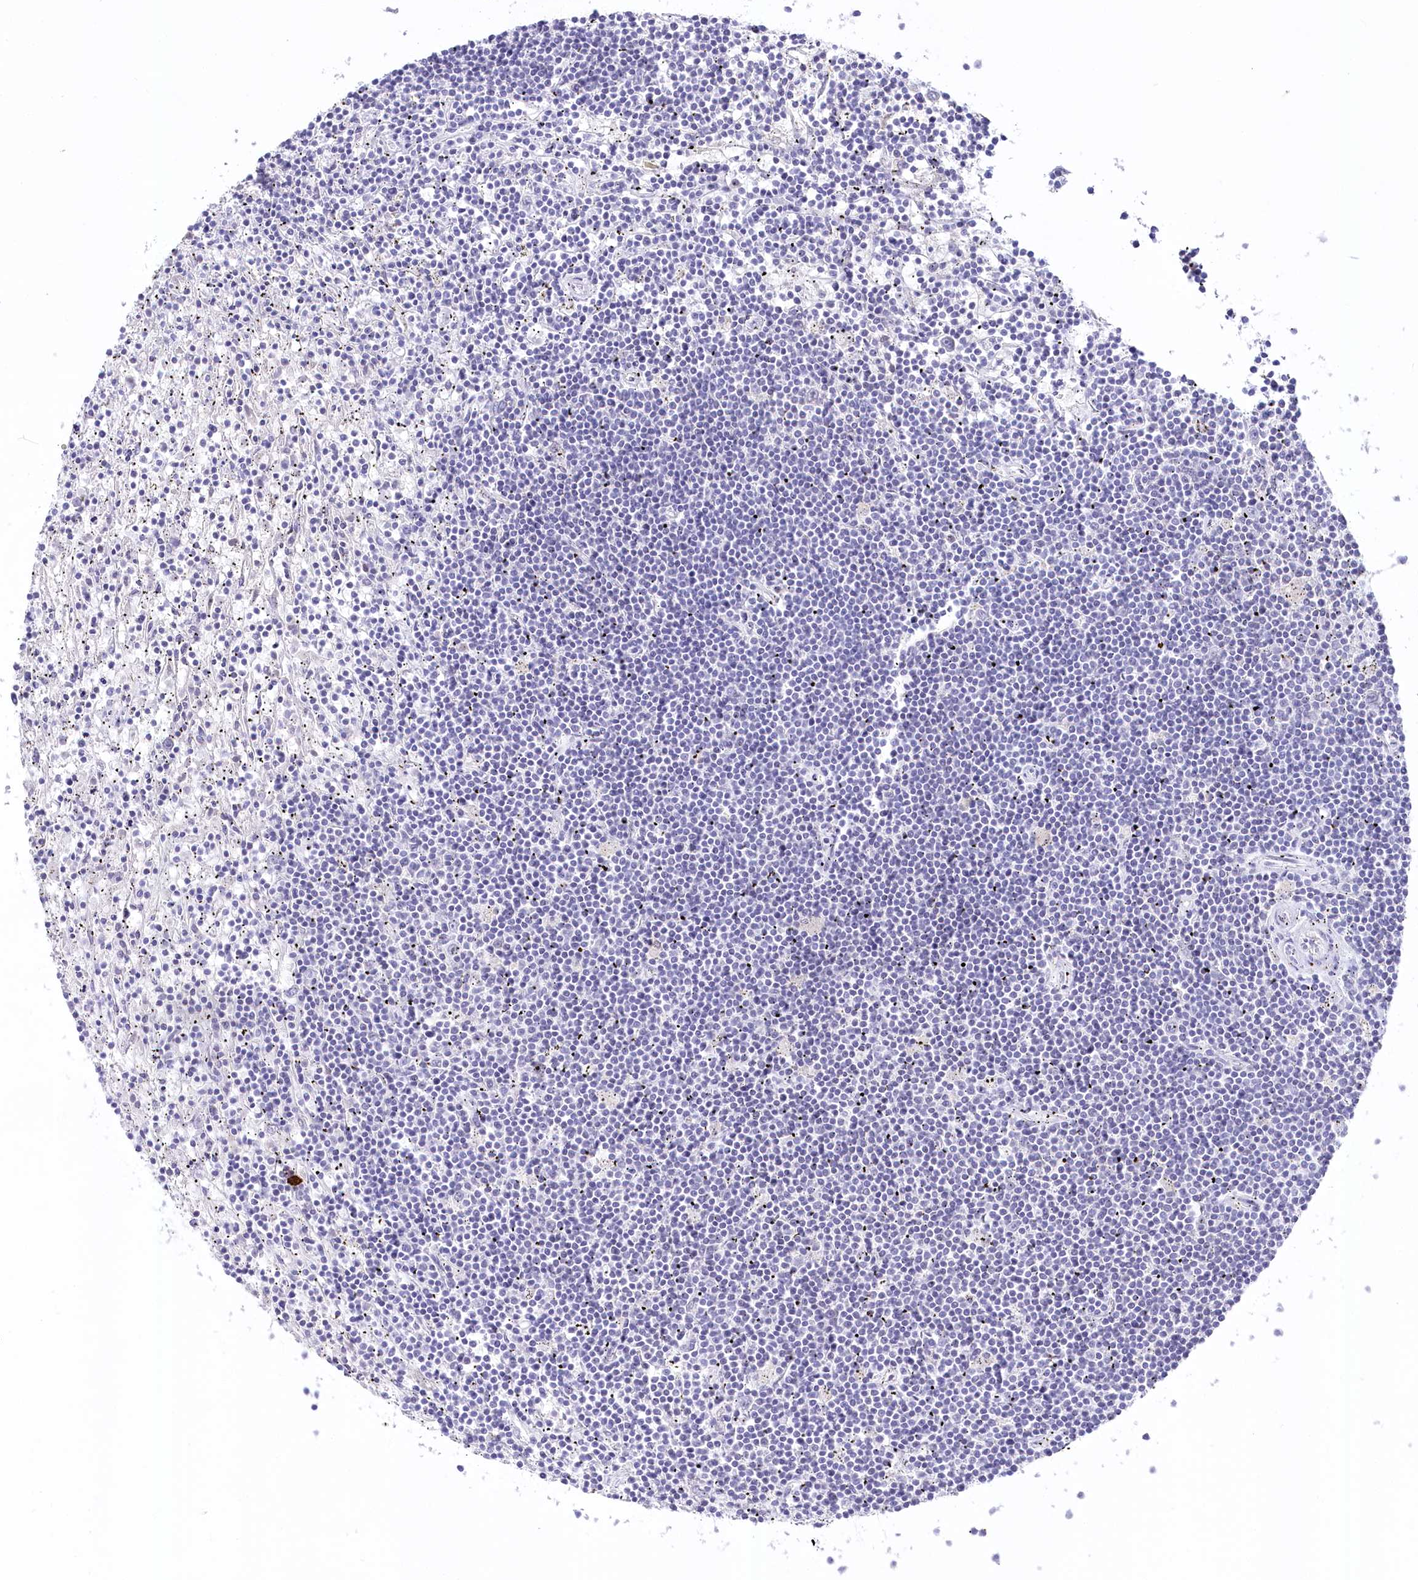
{"staining": {"intensity": "negative", "quantity": "none", "location": "none"}, "tissue": "lymphoma", "cell_type": "Tumor cells", "image_type": "cancer", "snomed": [{"axis": "morphology", "description": "Malignant lymphoma, non-Hodgkin's type, Low grade"}, {"axis": "topography", "description": "Spleen"}], "caption": "The image displays no significant staining in tumor cells of lymphoma.", "gene": "MYOZ1", "patient": {"sex": "male", "age": 76}}